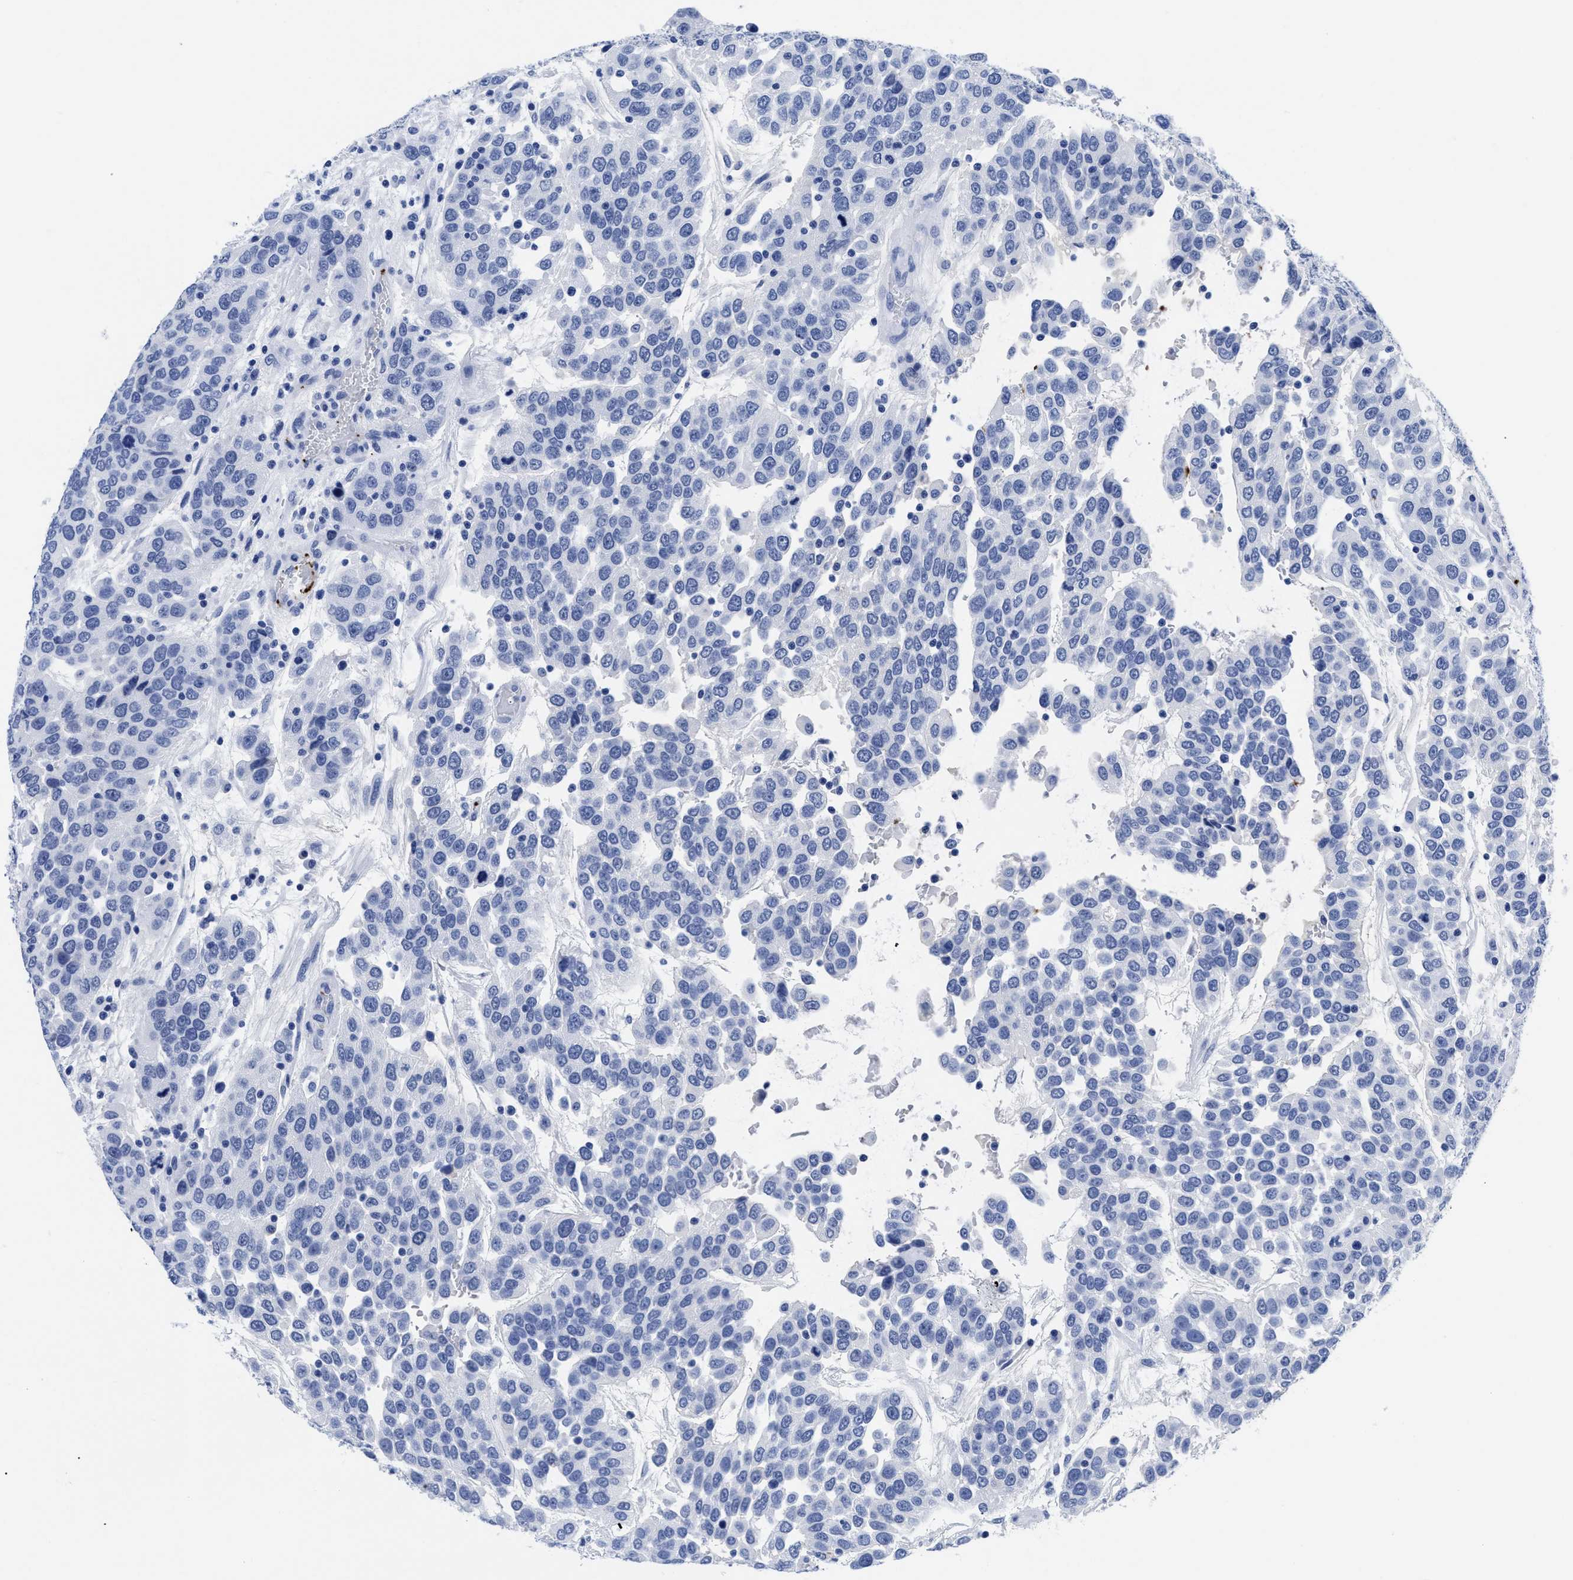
{"staining": {"intensity": "negative", "quantity": "none", "location": "none"}, "tissue": "urothelial cancer", "cell_type": "Tumor cells", "image_type": "cancer", "snomed": [{"axis": "morphology", "description": "Urothelial carcinoma, High grade"}, {"axis": "topography", "description": "Urinary bladder"}], "caption": "This histopathology image is of high-grade urothelial carcinoma stained with immunohistochemistry to label a protein in brown with the nuclei are counter-stained blue. There is no positivity in tumor cells. (Brightfield microscopy of DAB (3,3'-diaminobenzidine) immunohistochemistry (IHC) at high magnification).", "gene": "TREML1", "patient": {"sex": "female", "age": 80}}